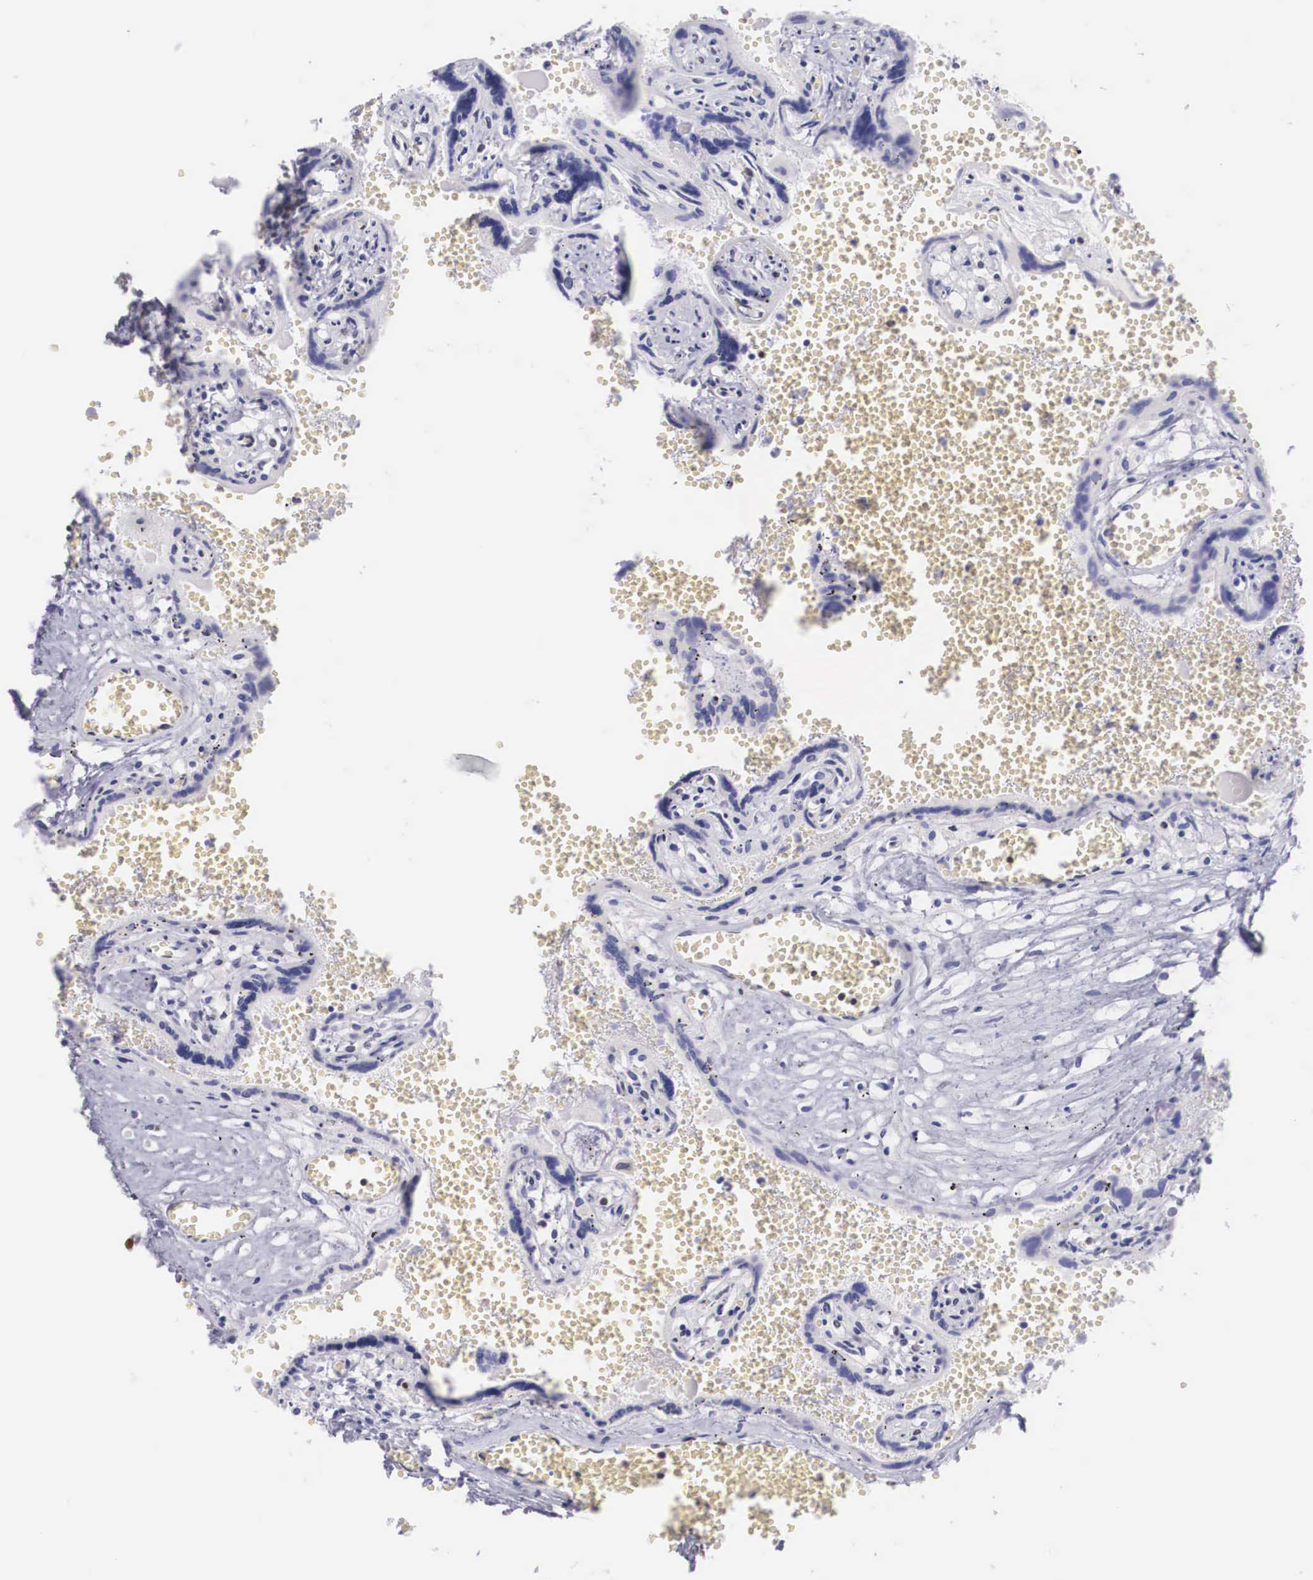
{"staining": {"intensity": "negative", "quantity": "none", "location": "none"}, "tissue": "placenta", "cell_type": "Decidual cells", "image_type": "normal", "snomed": [{"axis": "morphology", "description": "Normal tissue, NOS"}, {"axis": "topography", "description": "Placenta"}], "caption": "Immunohistochemistry (IHC) photomicrograph of benign human placenta stained for a protein (brown), which reveals no positivity in decidual cells. Brightfield microscopy of immunohistochemistry stained with DAB (3,3'-diaminobenzidine) (brown) and hematoxylin (blue), captured at high magnification.", "gene": "HMGN5", "patient": {"sex": "female", "age": 40}}